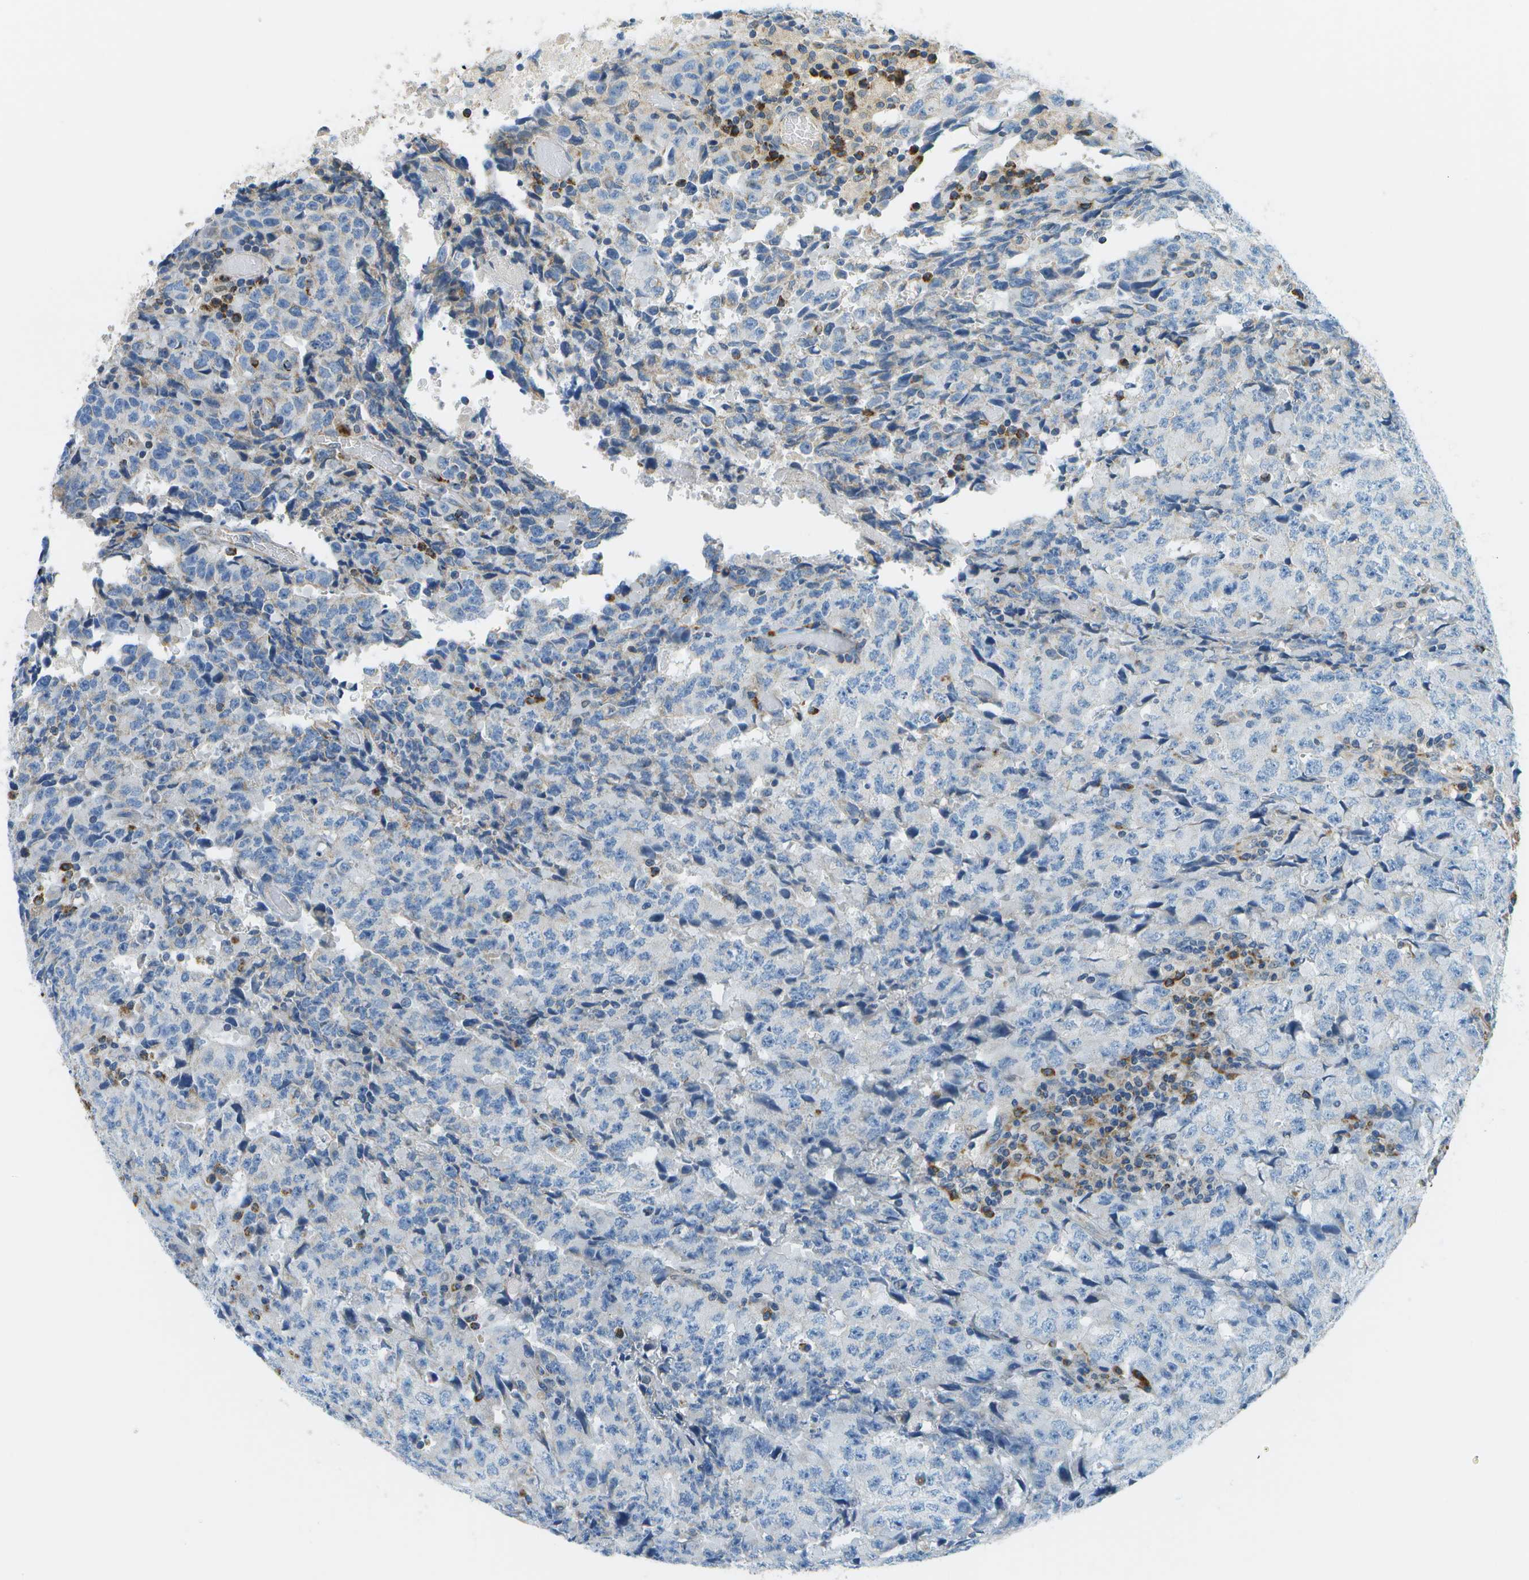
{"staining": {"intensity": "negative", "quantity": "none", "location": "none"}, "tissue": "testis cancer", "cell_type": "Tumor cells", "image_type": "cancer", "snomed": [{"axis": "morphology", "description": "Necrosis, NOS"}, {"axis": "morphology", "description": "Carcinoma, Embryonal, NOS"}, {"axis": "topography", "description": "Testis"}], "caption": "The IHC micrograph has no significant positivity in tumor cells of testis embryonal carcinoma tissue.", "gene": "PTGIS", "patient": {"sex": "male", "age": 19}}